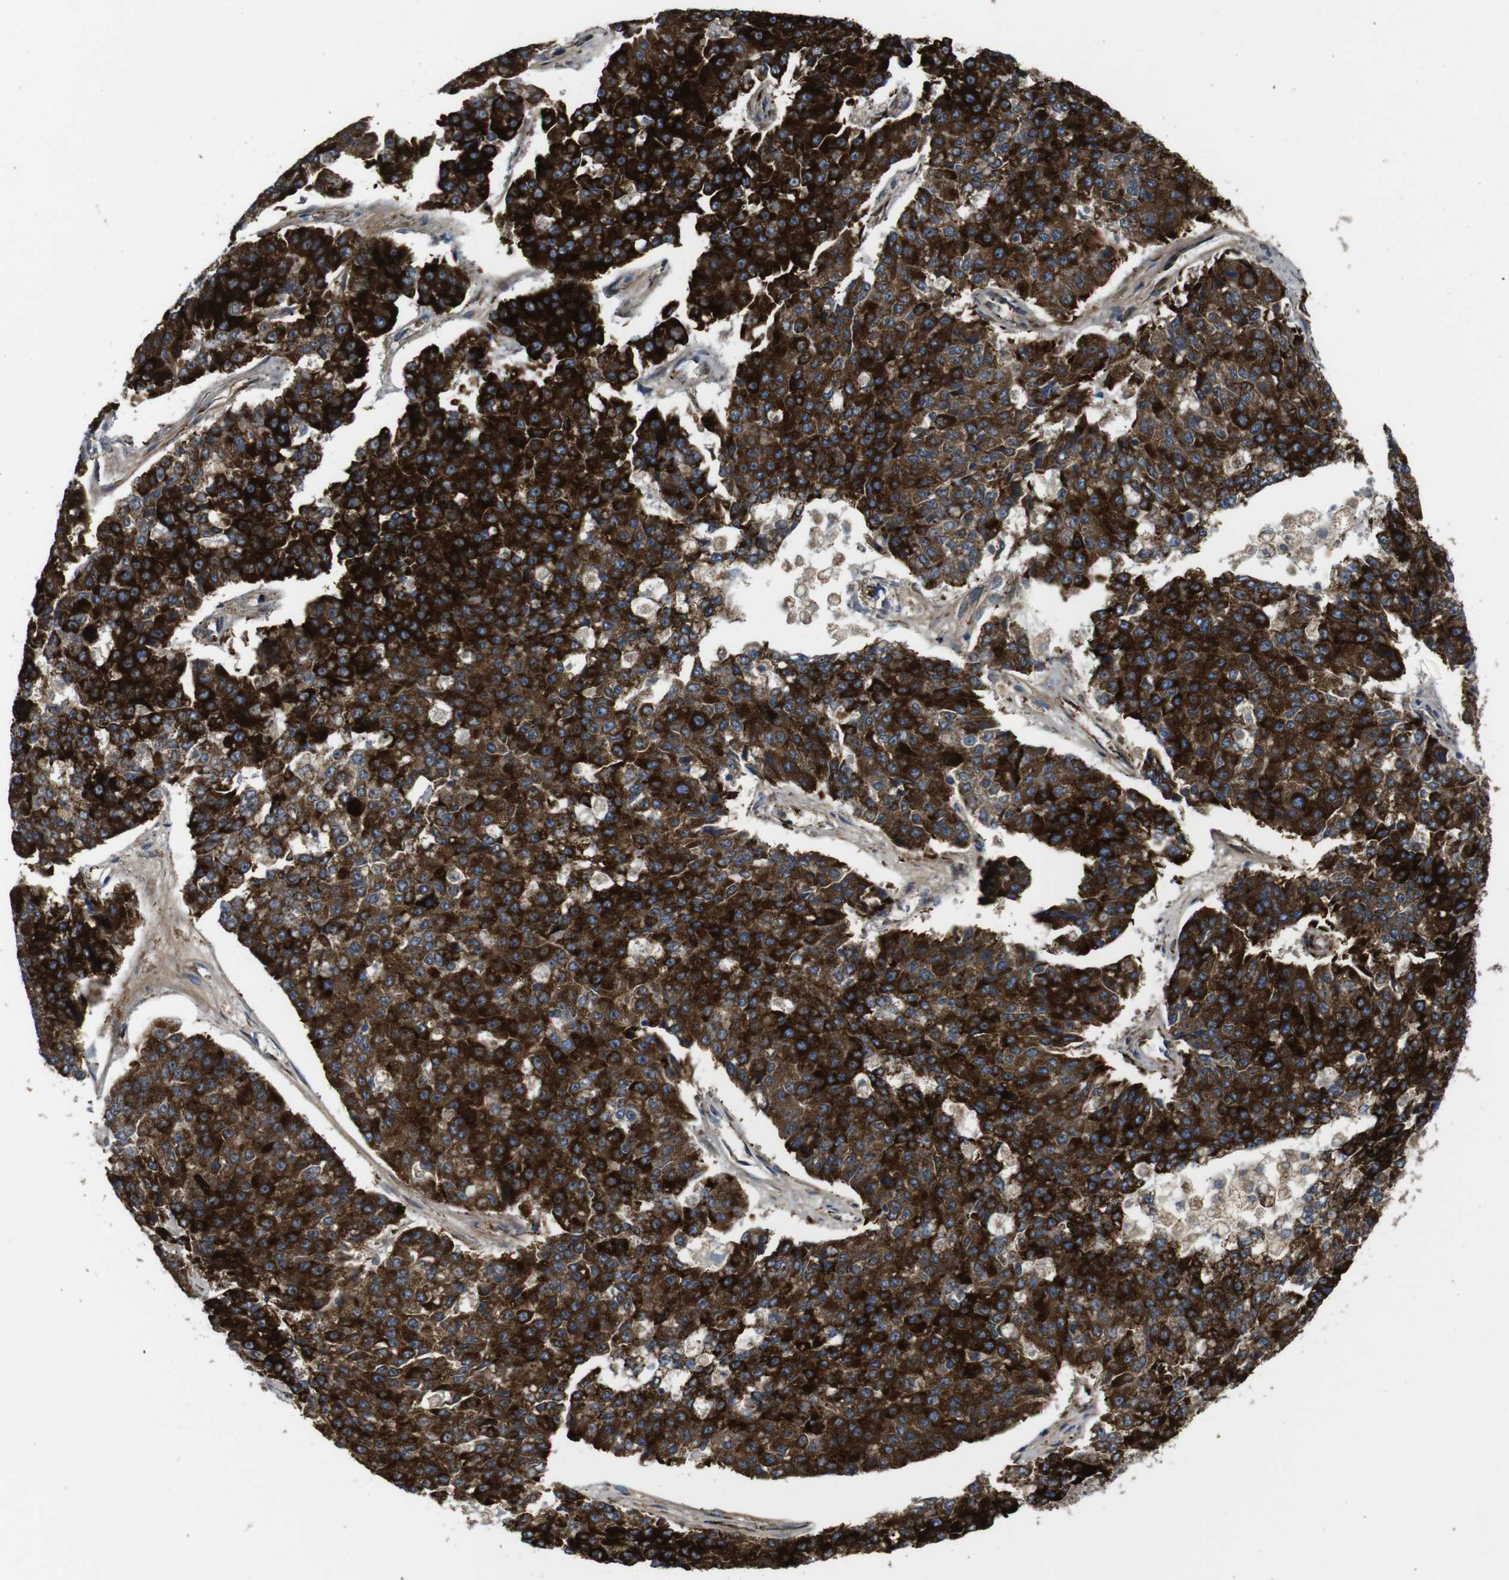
{"staining": {"intensity": "strong", "quantity": ">75%", "location": "cytoplasmic/membranous"}, "tissue": "pancreatic cancer", "cell_type": "Tumor cells", "image_type": "cancer", "snomed": [{"axis": "morphology", "description": "Adenocarcinoma, NOS"}, {"axis": "topography", "description": "Pancreas"}], "caption": "Pancreatic cancer (adenocarcinoma) tissue exhibits strong cytoplasmic/membranous staining in approximately >75% of tumor cells, visualized by immunohistochemistry.", "gene": "UBE2G2", "patient": {"sex": "male", "age": 50}}